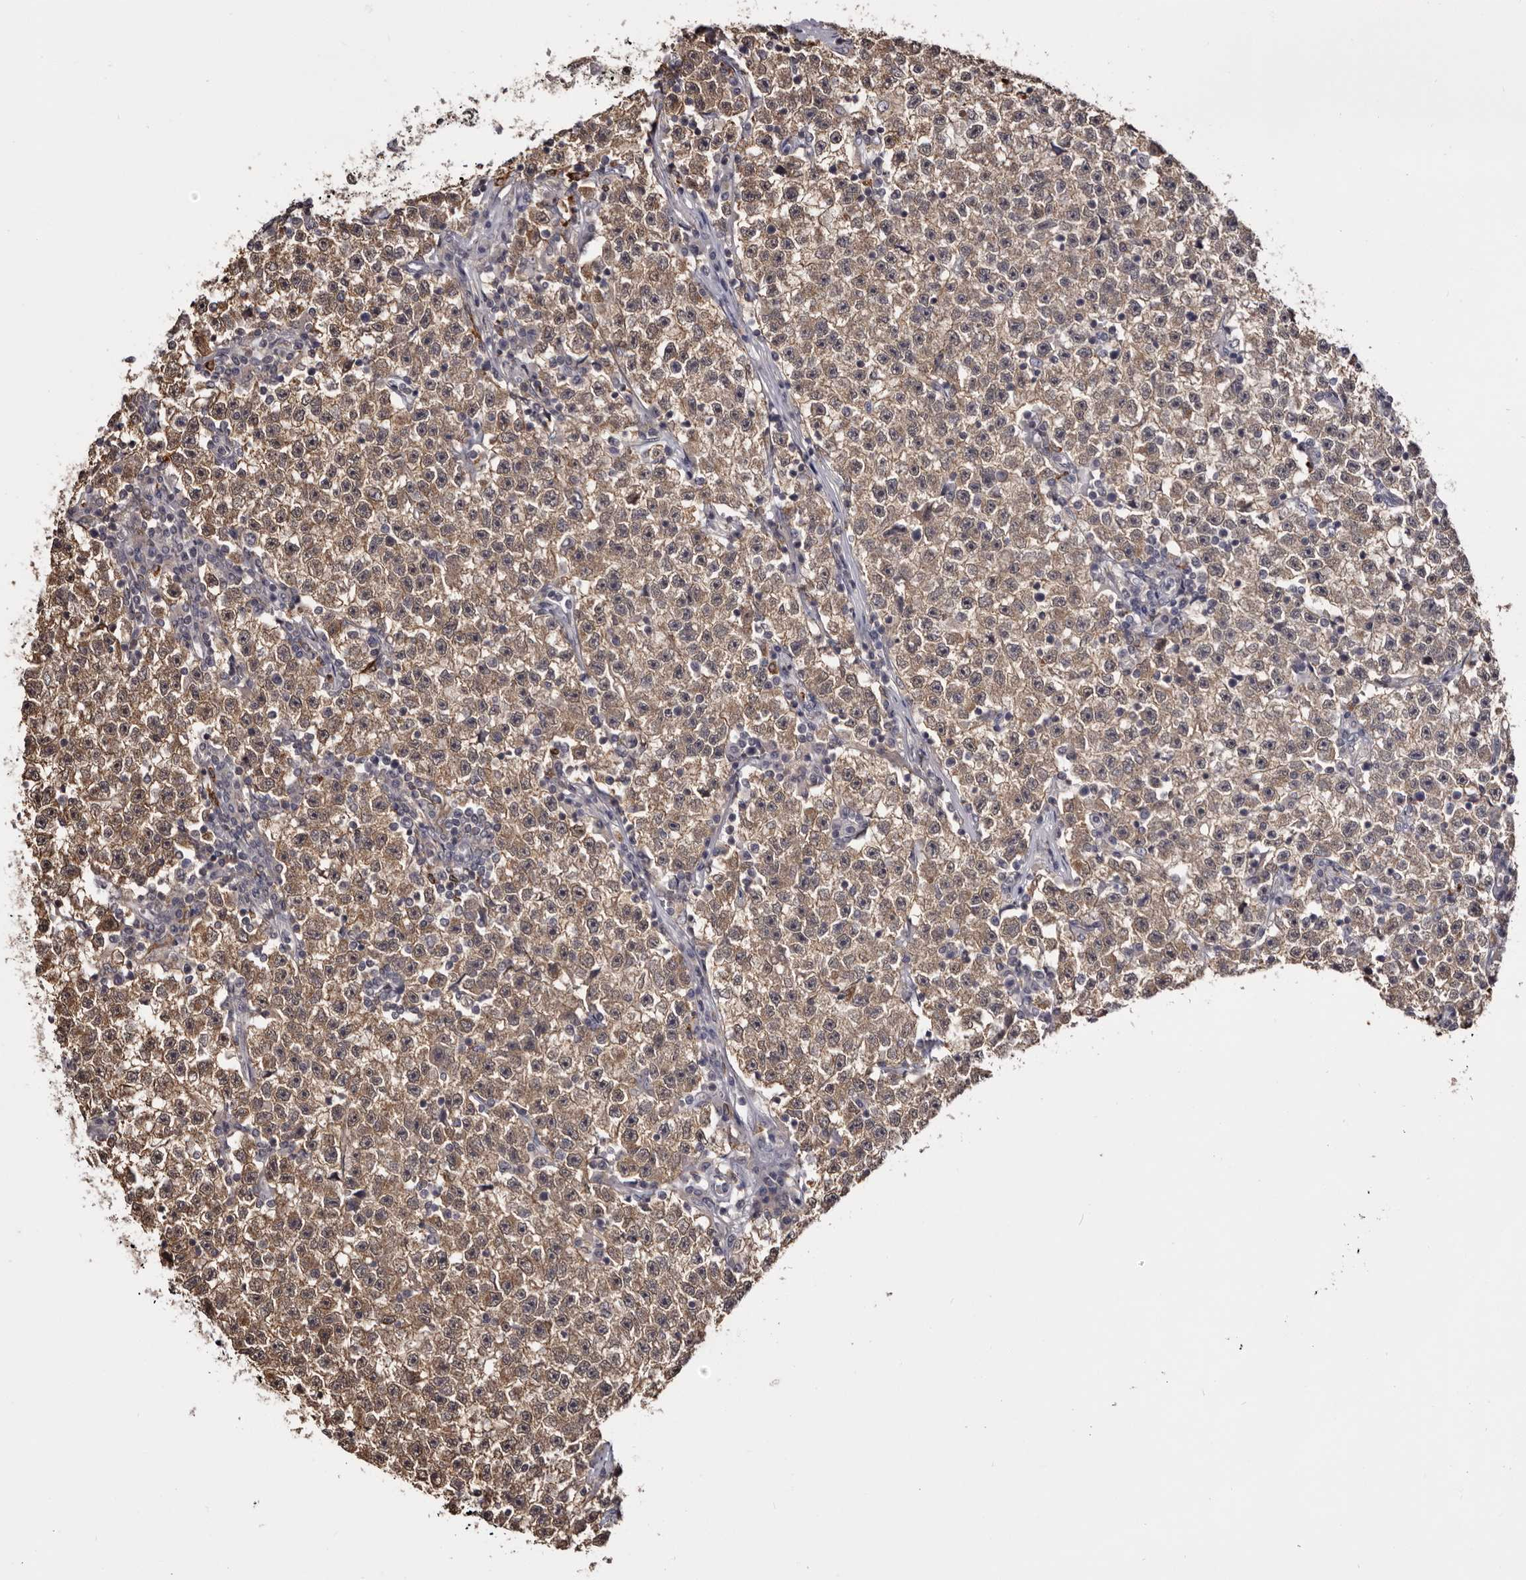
{"staining": {"intensity": "moderate", "quantity": ">75%", "location": "cytoplasmic/membranous"}, "tissue": "testis cancer", "cell_type": "Tumor cells", "image_type": "cancer", "snomed": [{"axis": "morphology", "description": "Seminoma, NOS"}, {"axis": "topography", "description": "Testis"}], "caption": "Tumor cells display moderate cytoplasmic/membranous positivity in approximately >75% of cells in testis cancer. (Brightfield microscopy of DAB IHC at high magnification).", "gene": "TNNI1", "patient": {"sex": "male", "age": 22}}